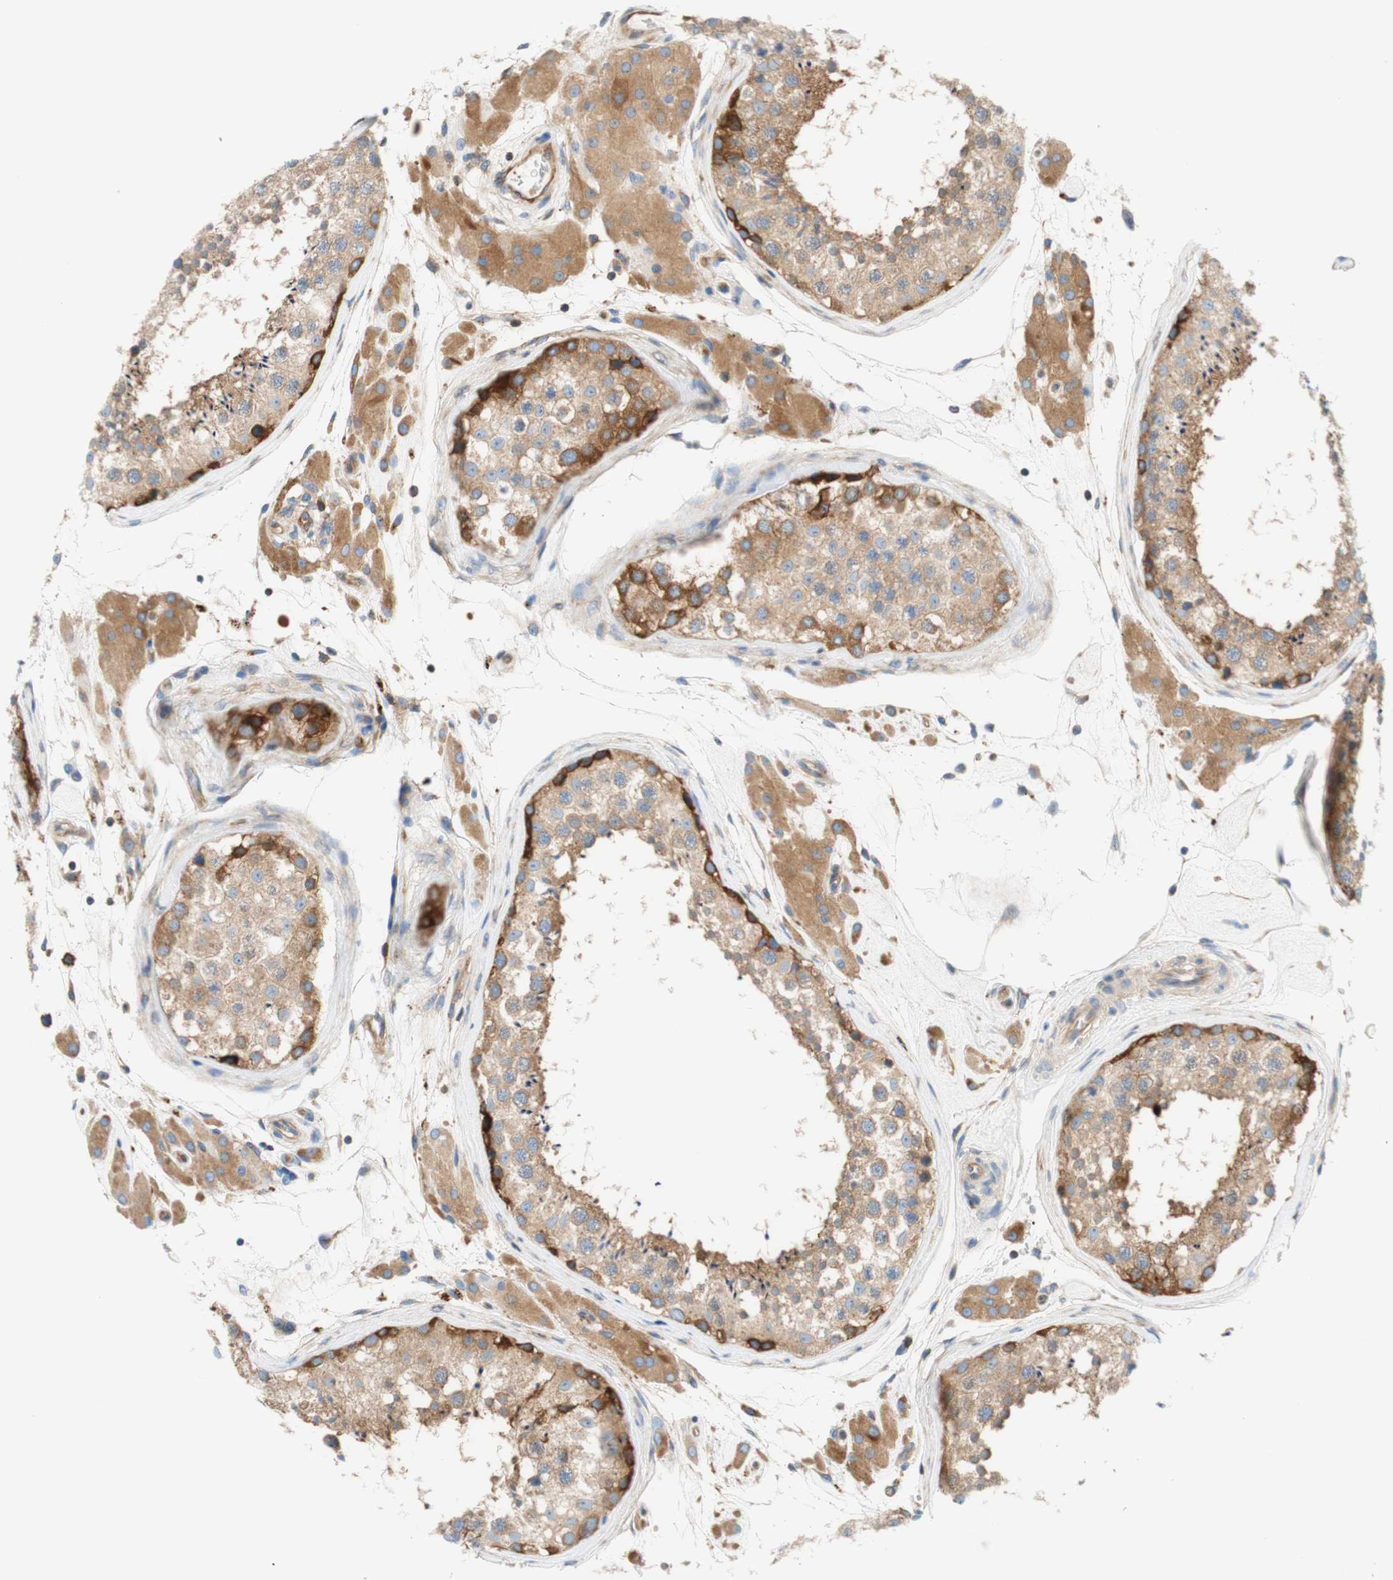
{"staining": {"intensity": "weak", "quantity": ">75%", "location": "cytoplasmic/membranous"}, "tissue": "testis", "cell_type": "Cells in seminiferous ducts", "image_type": "normal", "snomed": [{"axis": "morphology", "description": "Normal tissue, NOS"}, {"axis": "topography", "description": "Testis"}], "caption": "IHC of unremarkable testis reveals low levels of weak cytoplasmic/membranous positivity in approximately >75% of cells in seminiferous ducts. The protein is shown in brown color, while the nuclei are stained blue.", "gene": "STOM", "patient": {"sex": "male", "age": 46}}